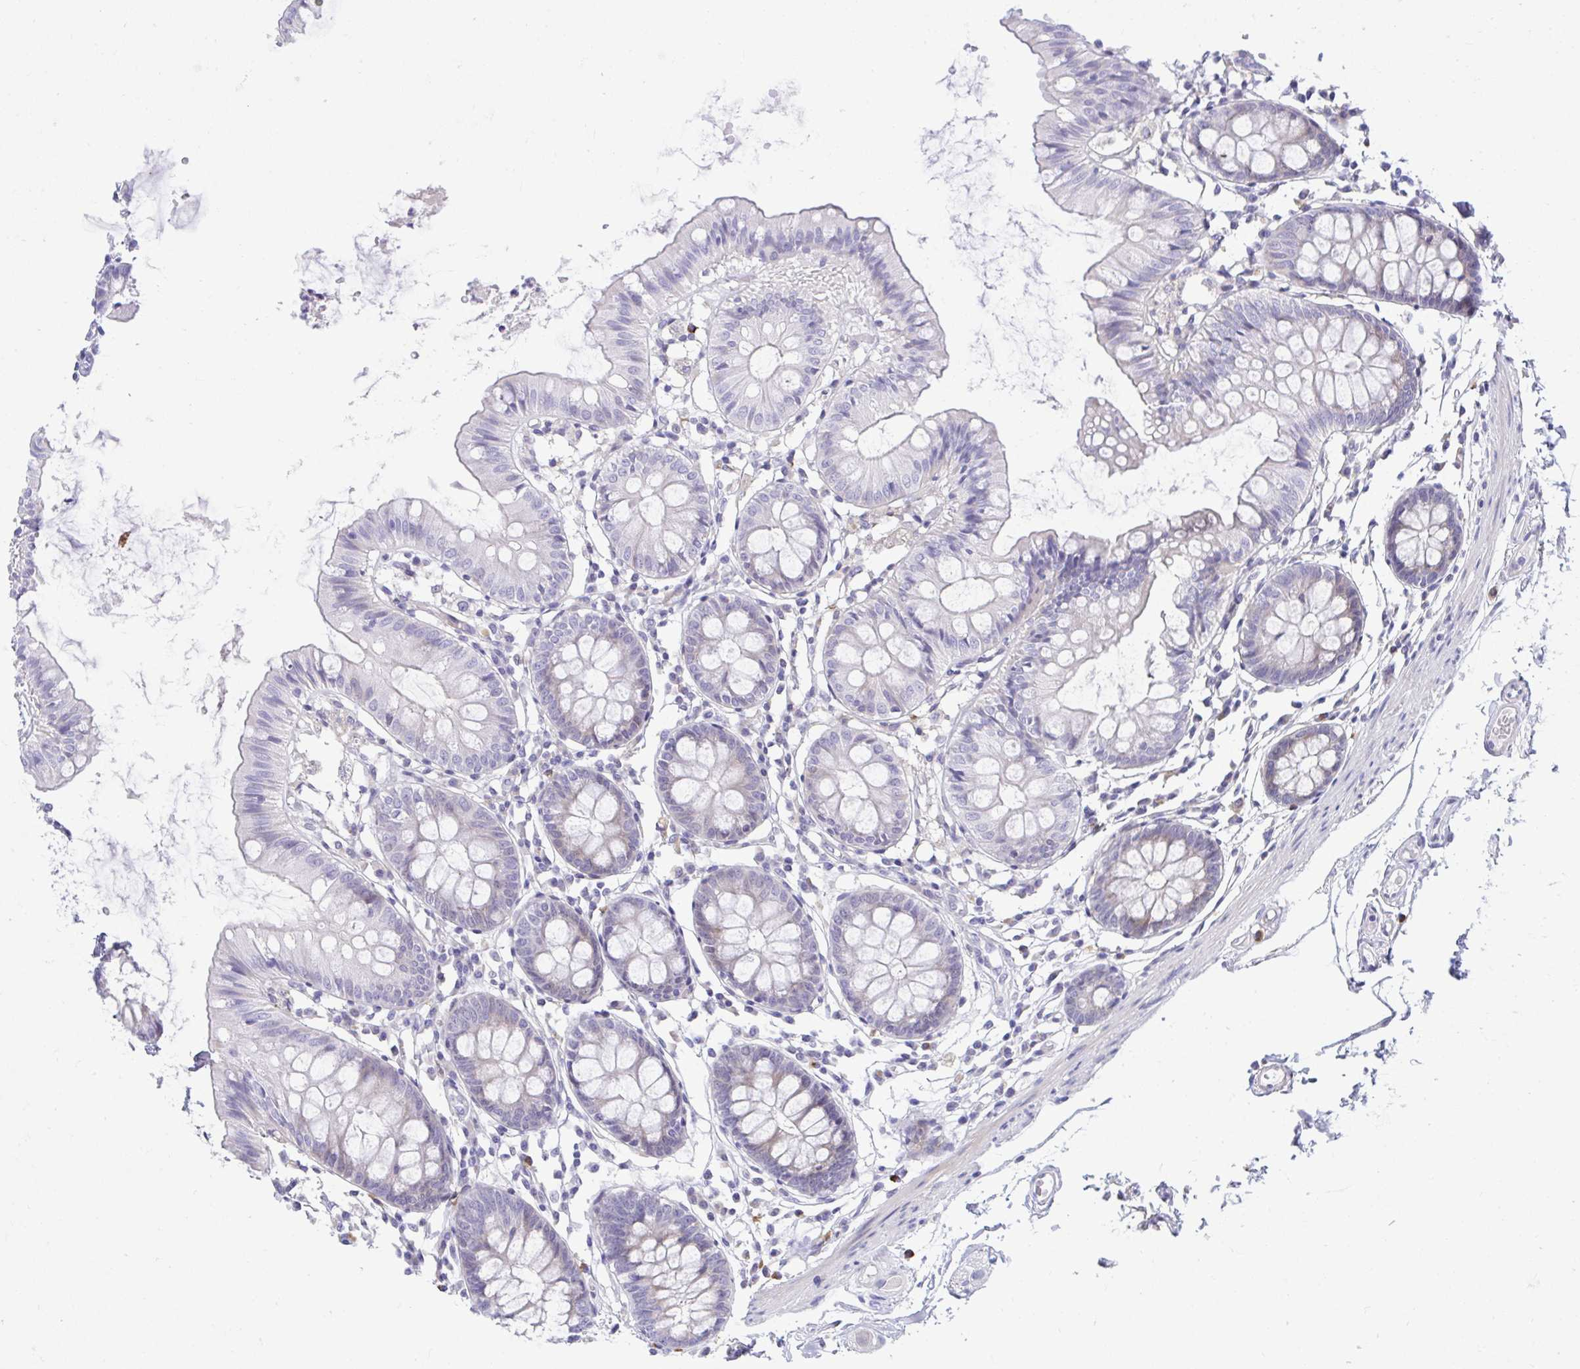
{"staining": {"intensity": "negative", "quantity": "none", "location": "none"}, "tissue": "colon", "cell_type": "Endothelial cells", "image_type": "normal", "snomed": [{"axis": "morphology", "description": "Normal tissue, NOS"}, {"axis": "topography", "description": "Colon"}], "caption": "Immunohistochemical staining of normal human colon shows no significant positivity in endothelial cells. (DAB (3,3'-diaminobenzidine) IHC with hematoxylin counter stain).", "gene": "MED9", "patient": {"sex": "female", "age": 84}}